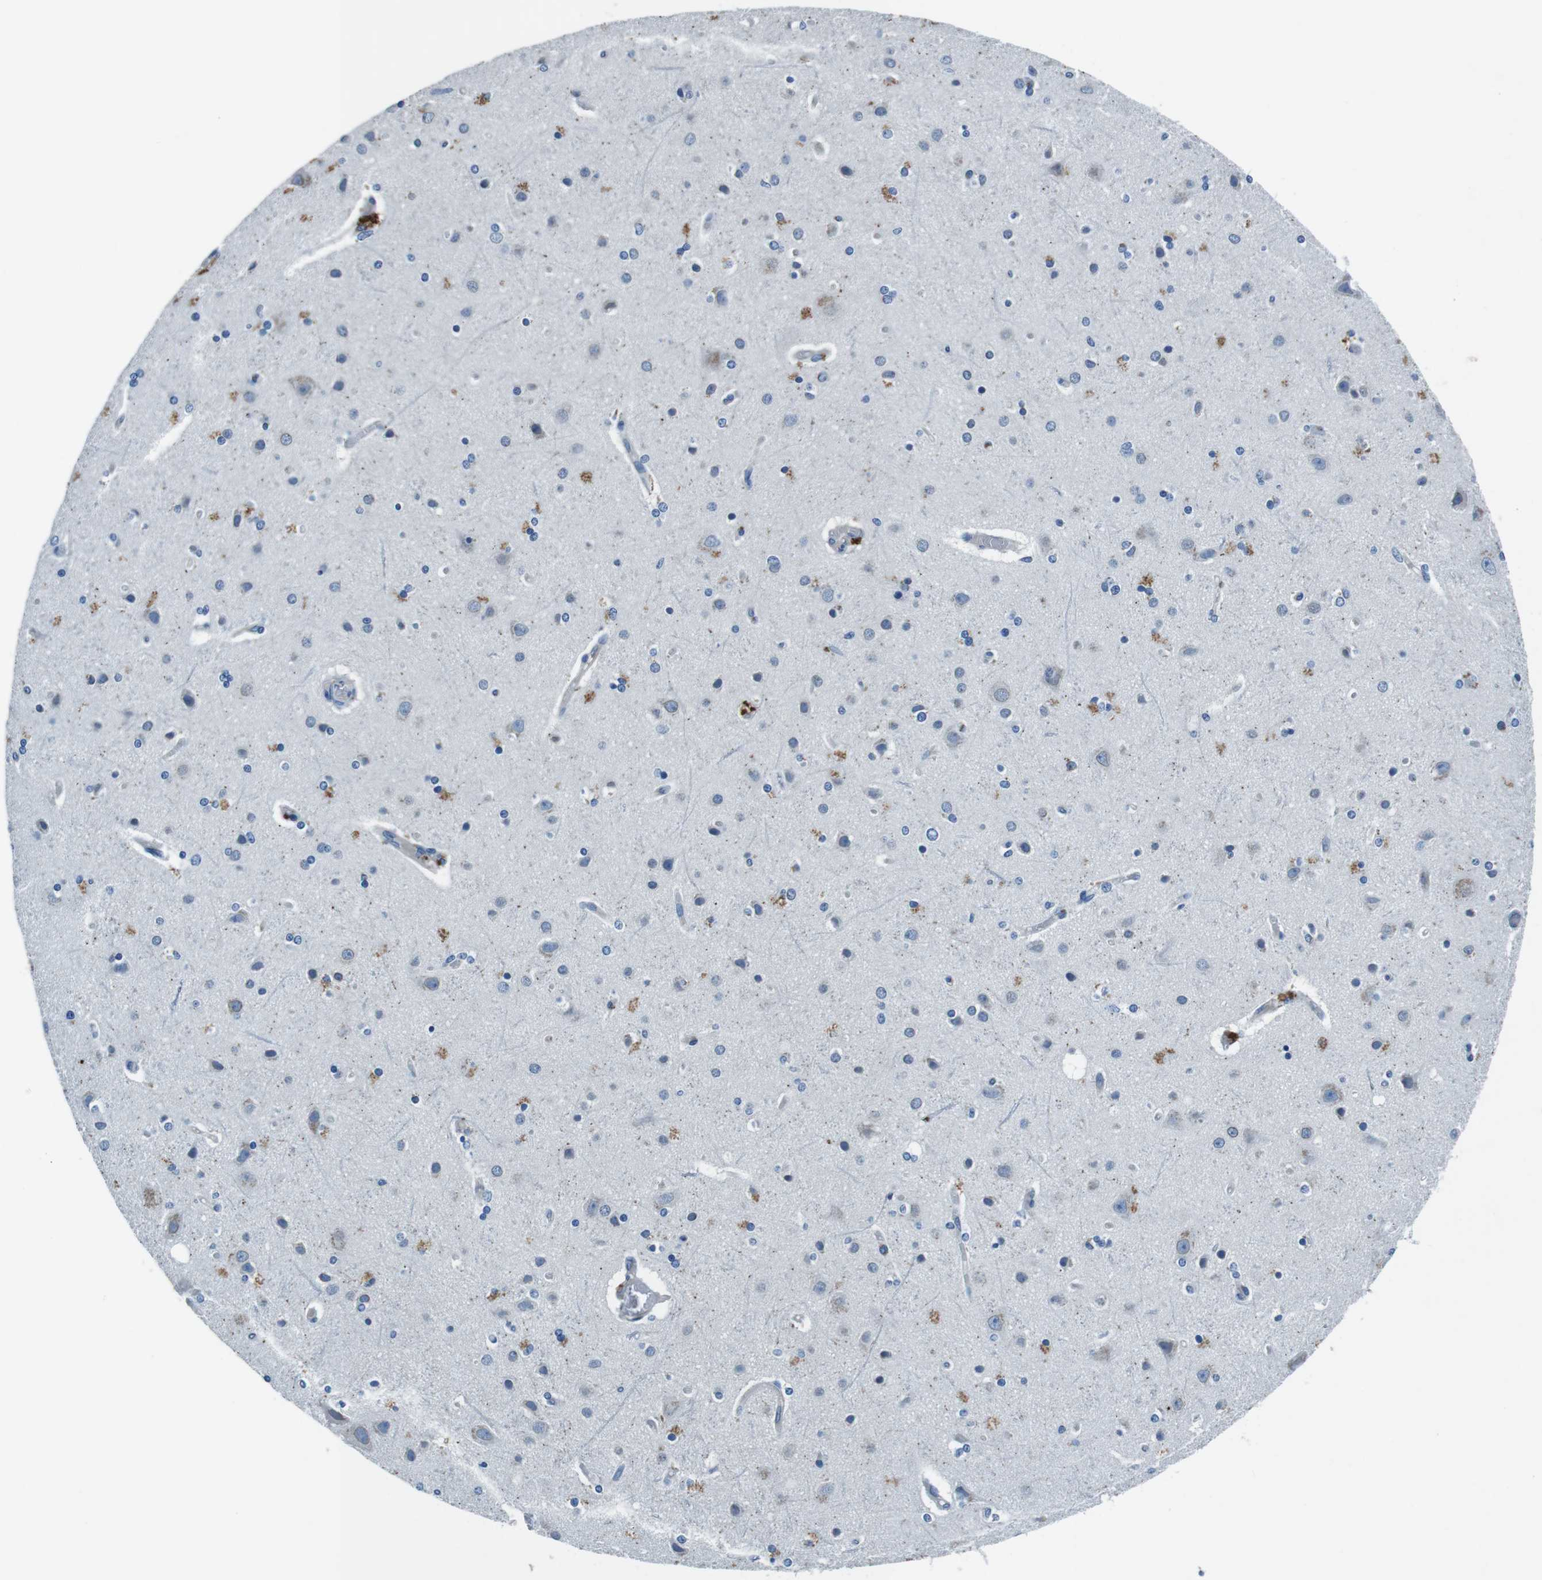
{"staining": {"intensity": "weak", "quantity": "25%-75%", "location": "cytoplasmic/membranous"}, "tissue": "cerebral cortex", "cell_type": "Endothelial cells", "image_type": "normal", "snomed": [{"axis": "morphology", "description": "Normal tissue, NOS"}, {"axis": "topography", "description": "Cerebral cortex"}], "caption": "This is a photomicrograph of immunohistochemistry staining of normal cerebral cortex, which shows weak staining in the cytoplasmic/membranous of endothelial cells.", "gene": "TULP3", "patient": {"sex": "female", "age": 54}}